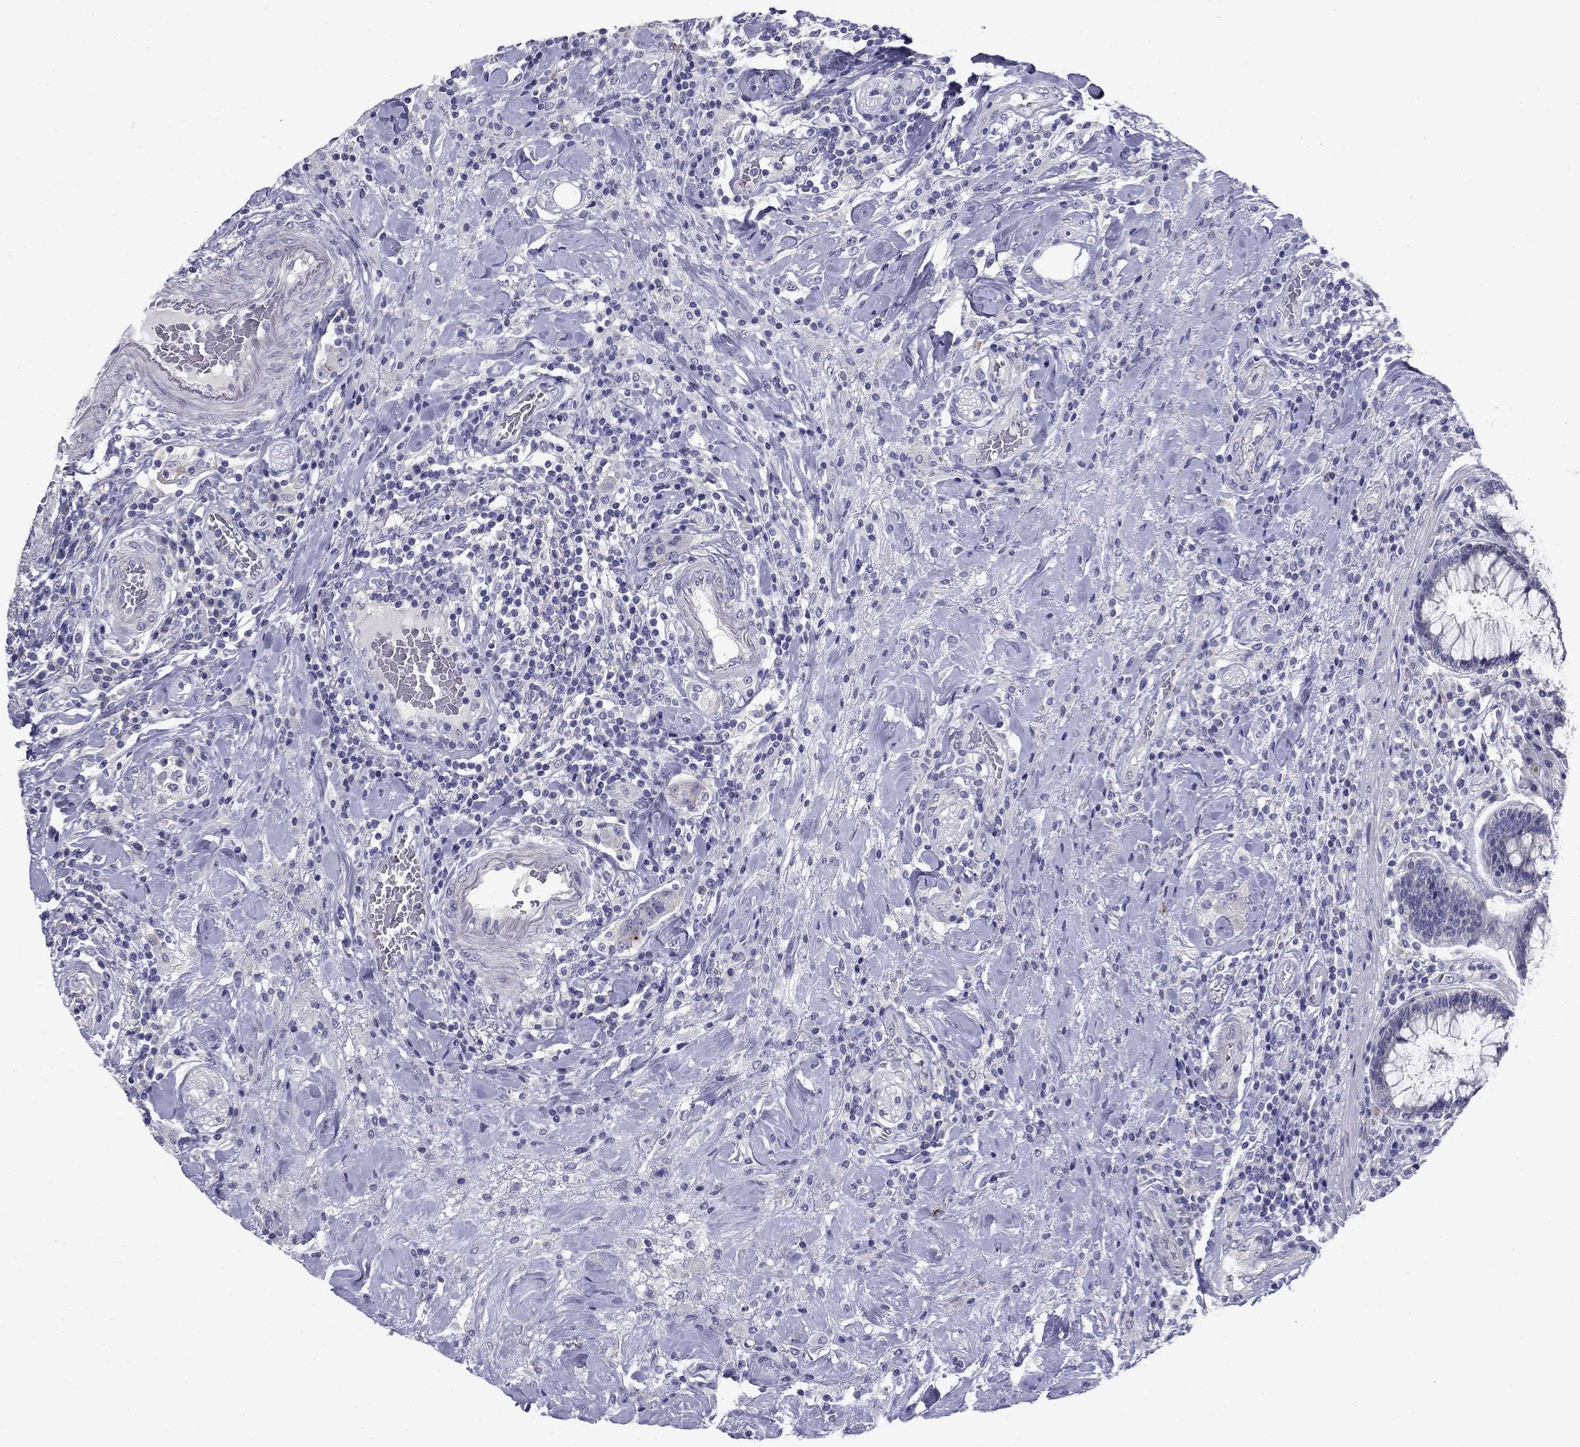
{"staining": {"intensity": "negative", "quantity": "none", "location": "none"}, "tissue": "colorectal cancer", "cell_type": "Tumor cells", "image_type": "cancer", "snomed": [{"axis": "morphology", "description": "Adenocarcinoma, NOS"}, {"axis": "topography", "description": "Colon"}], "caption": "Image shows no significant protein staining in tumor cells of adenocarcinoma (colorectal). (IHC, brightfield microscopy, high magnification).", "gene": "TP53TG5", "patient": {"sex": "female", "age": 69}}